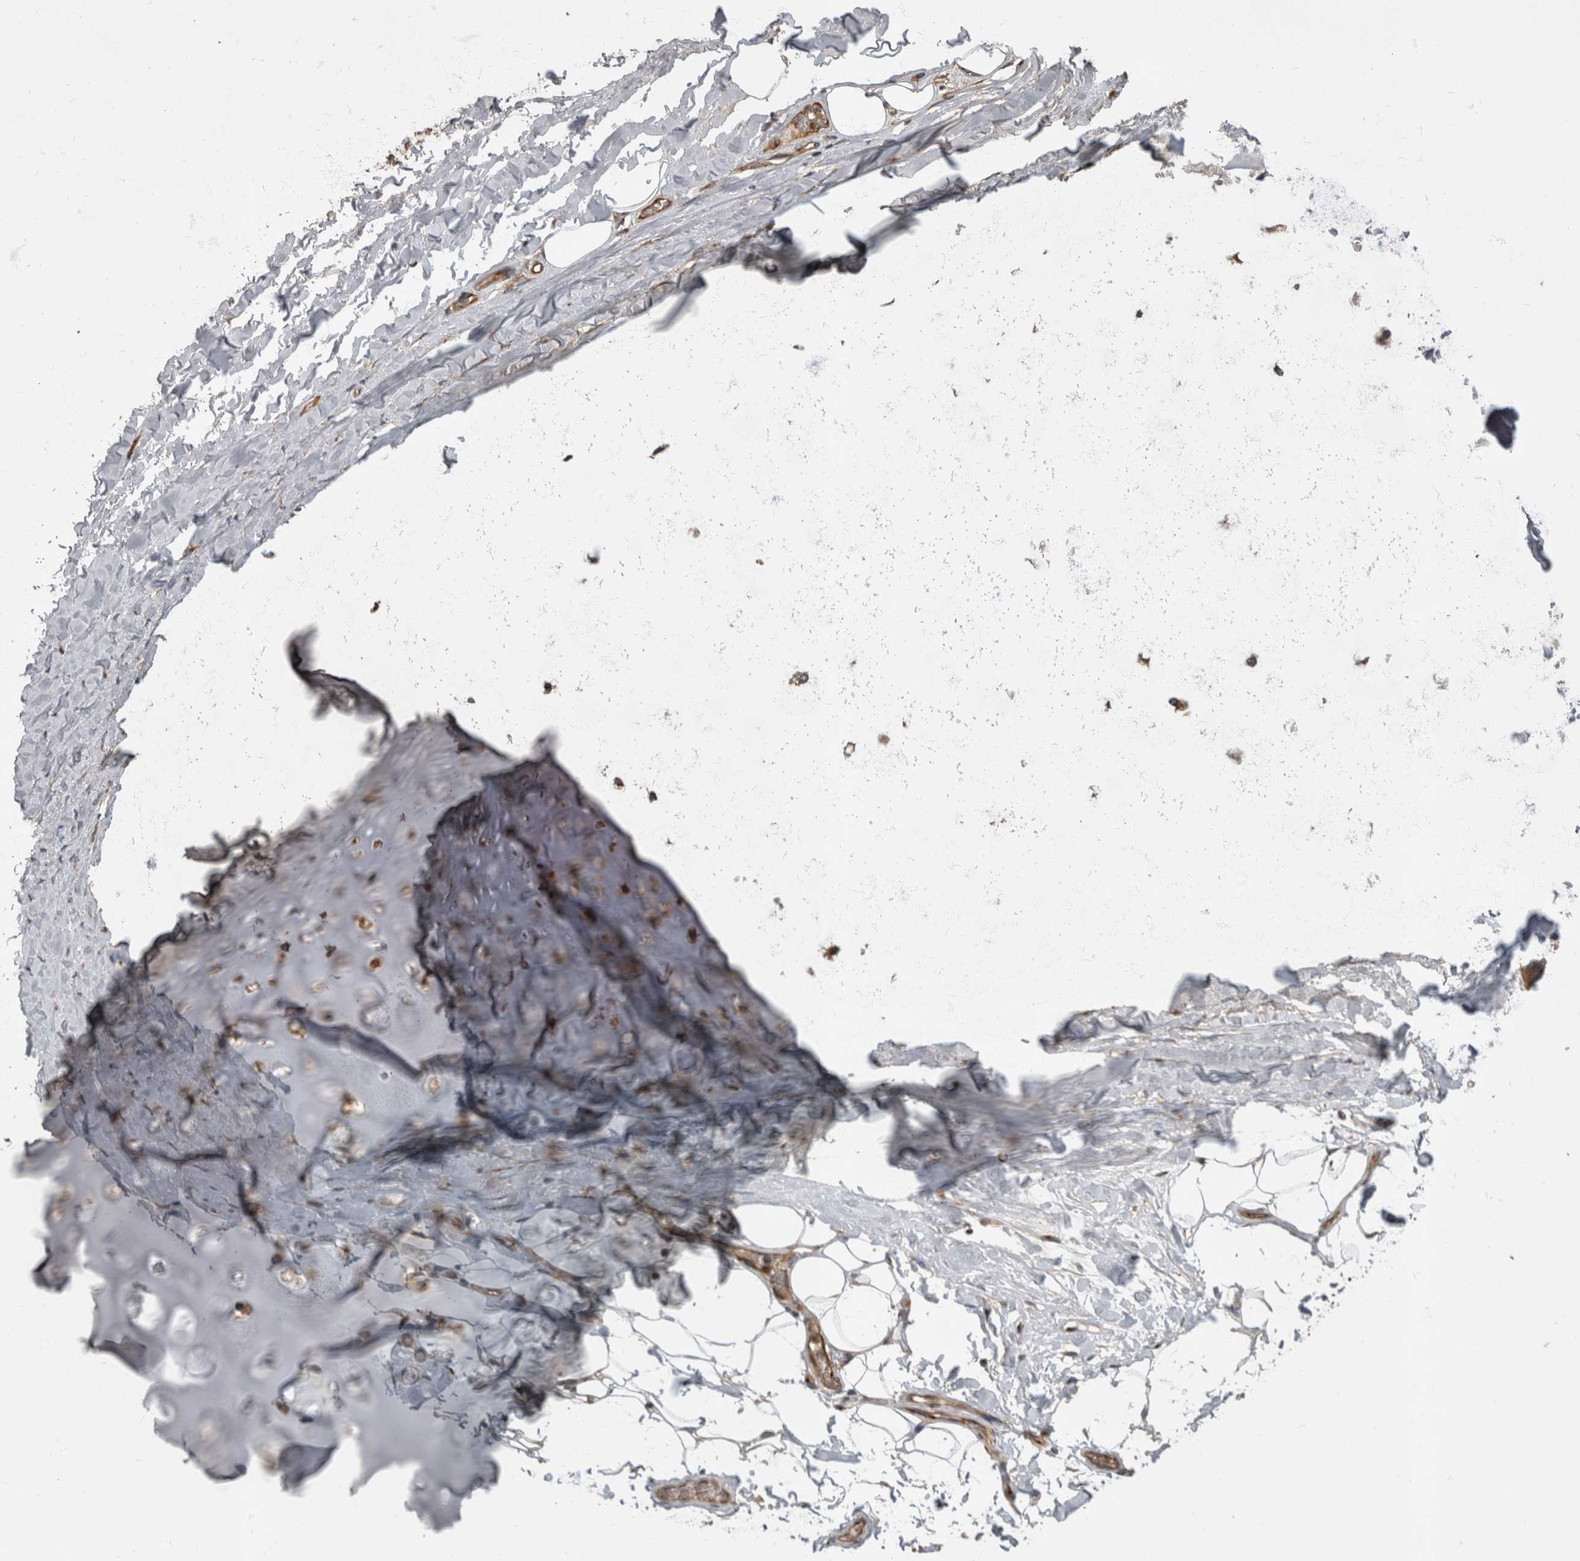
{"staining": {"intensity": "moderate", "quantity": "25%-75%", "location": "cytoplasmic/membranous"}, "tissue": "adipose tissue", "cell_type": "Adipocytes", "image_type": "normal", "snomed": [{"axis": "morphology", "description": "Normal tissue, NOS"}, {"axis": "topography", "description": "Cartilage tissue"}], "caption": "A micrograph of human adipose tissue stained for a protein displays moderate cytoplasmic/membranous brown staining in adipocytes. (brown staining indicates protein expression, while blue staining denotes nuclei).", "gene": "HOOK3", "patient": {"sex": "female", "age": 63}}